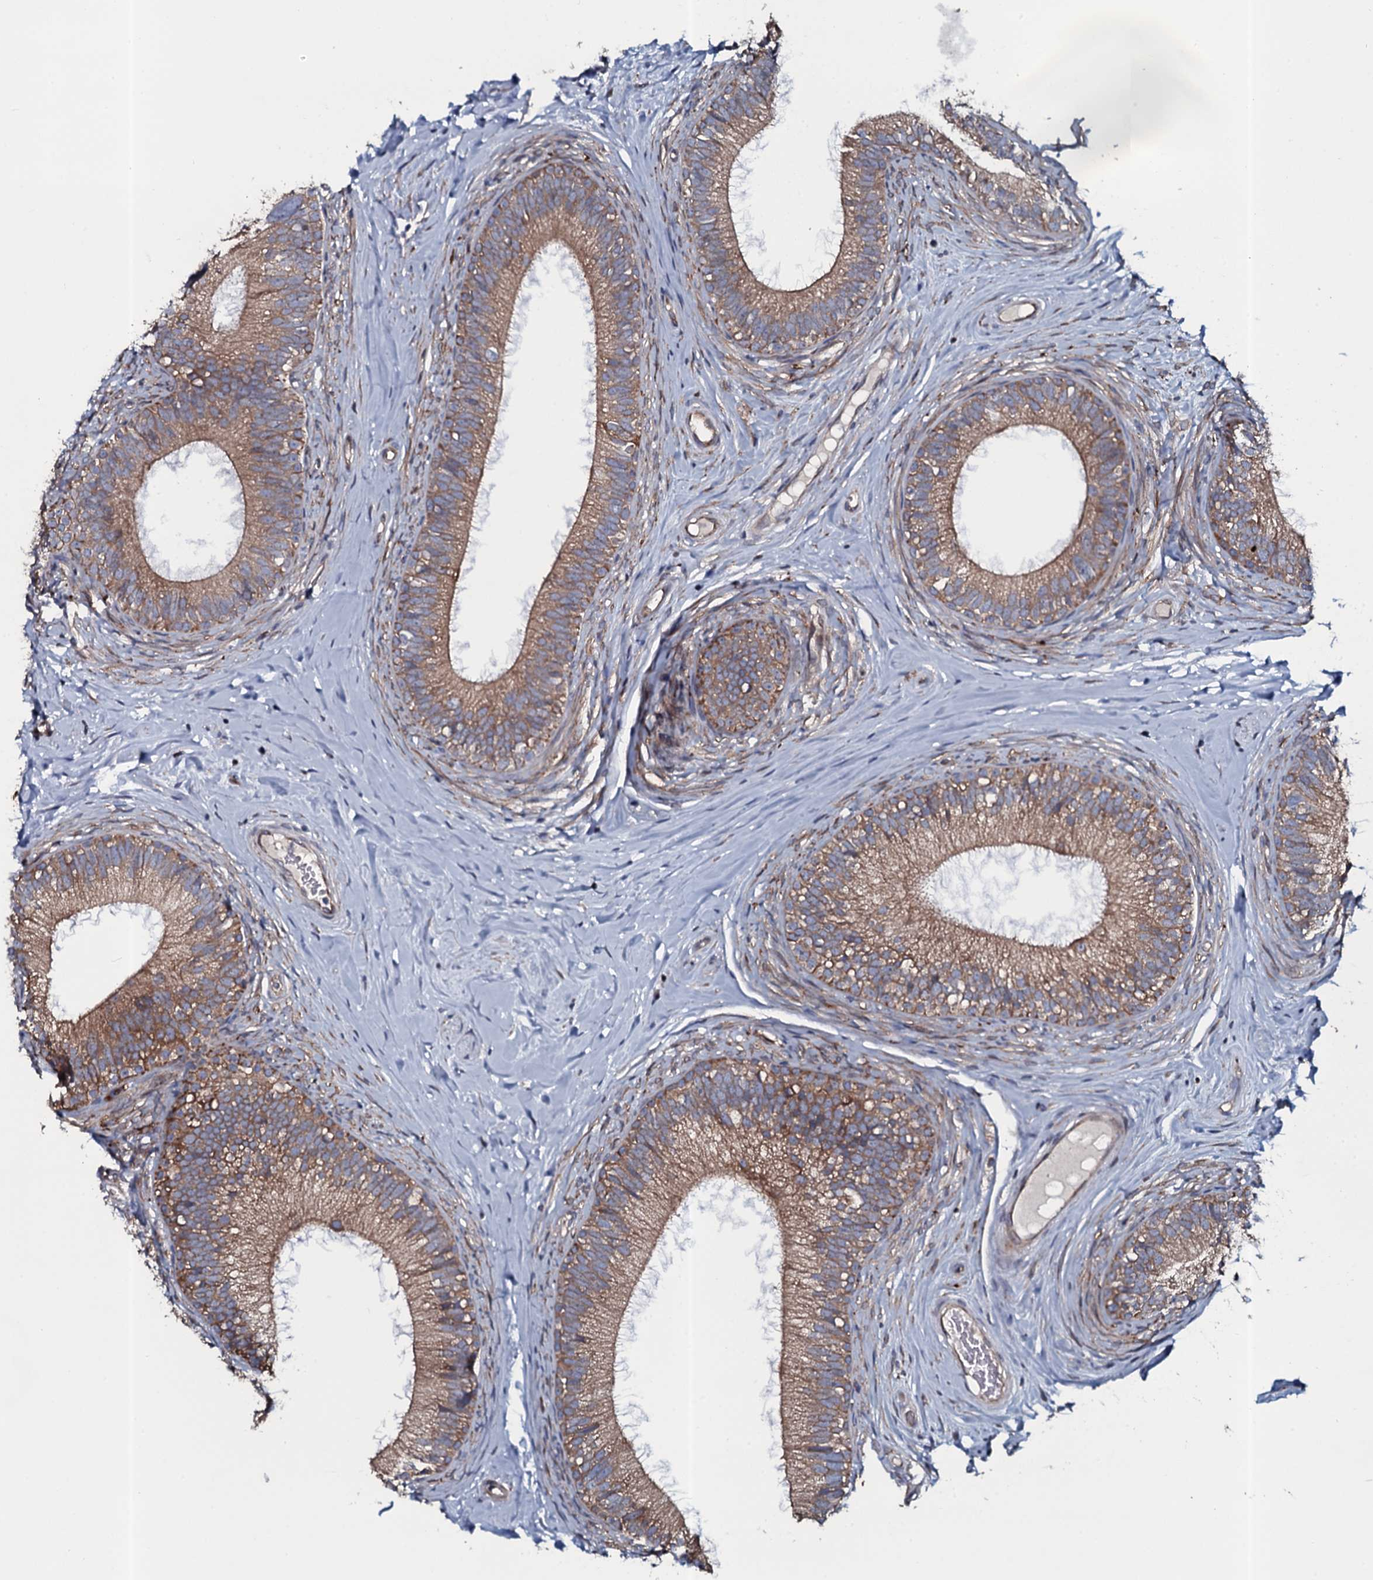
{"staining": {"intensity": "moderate", "quantity": ">75%", "location": "cytoplasmic/membranous"}, "tissue": "epididymis", "cell_type": "Glandular cells", "image_type": "normal", "snomed": [{"axis": "morphology", "description": "Normal tissue, NOS"}, {"axis": "topography", "description": "Epididymis"}], "caption": "An image of epididymis stained for a protein demonstrates moderate cytoplasmic/membranous brown staining in glandular cells. (brown staining indicates protein expression, while blue staining denotes nuclei).", "gene": "TMEM151A", "patient": {"sex": "male", "age": 33}}